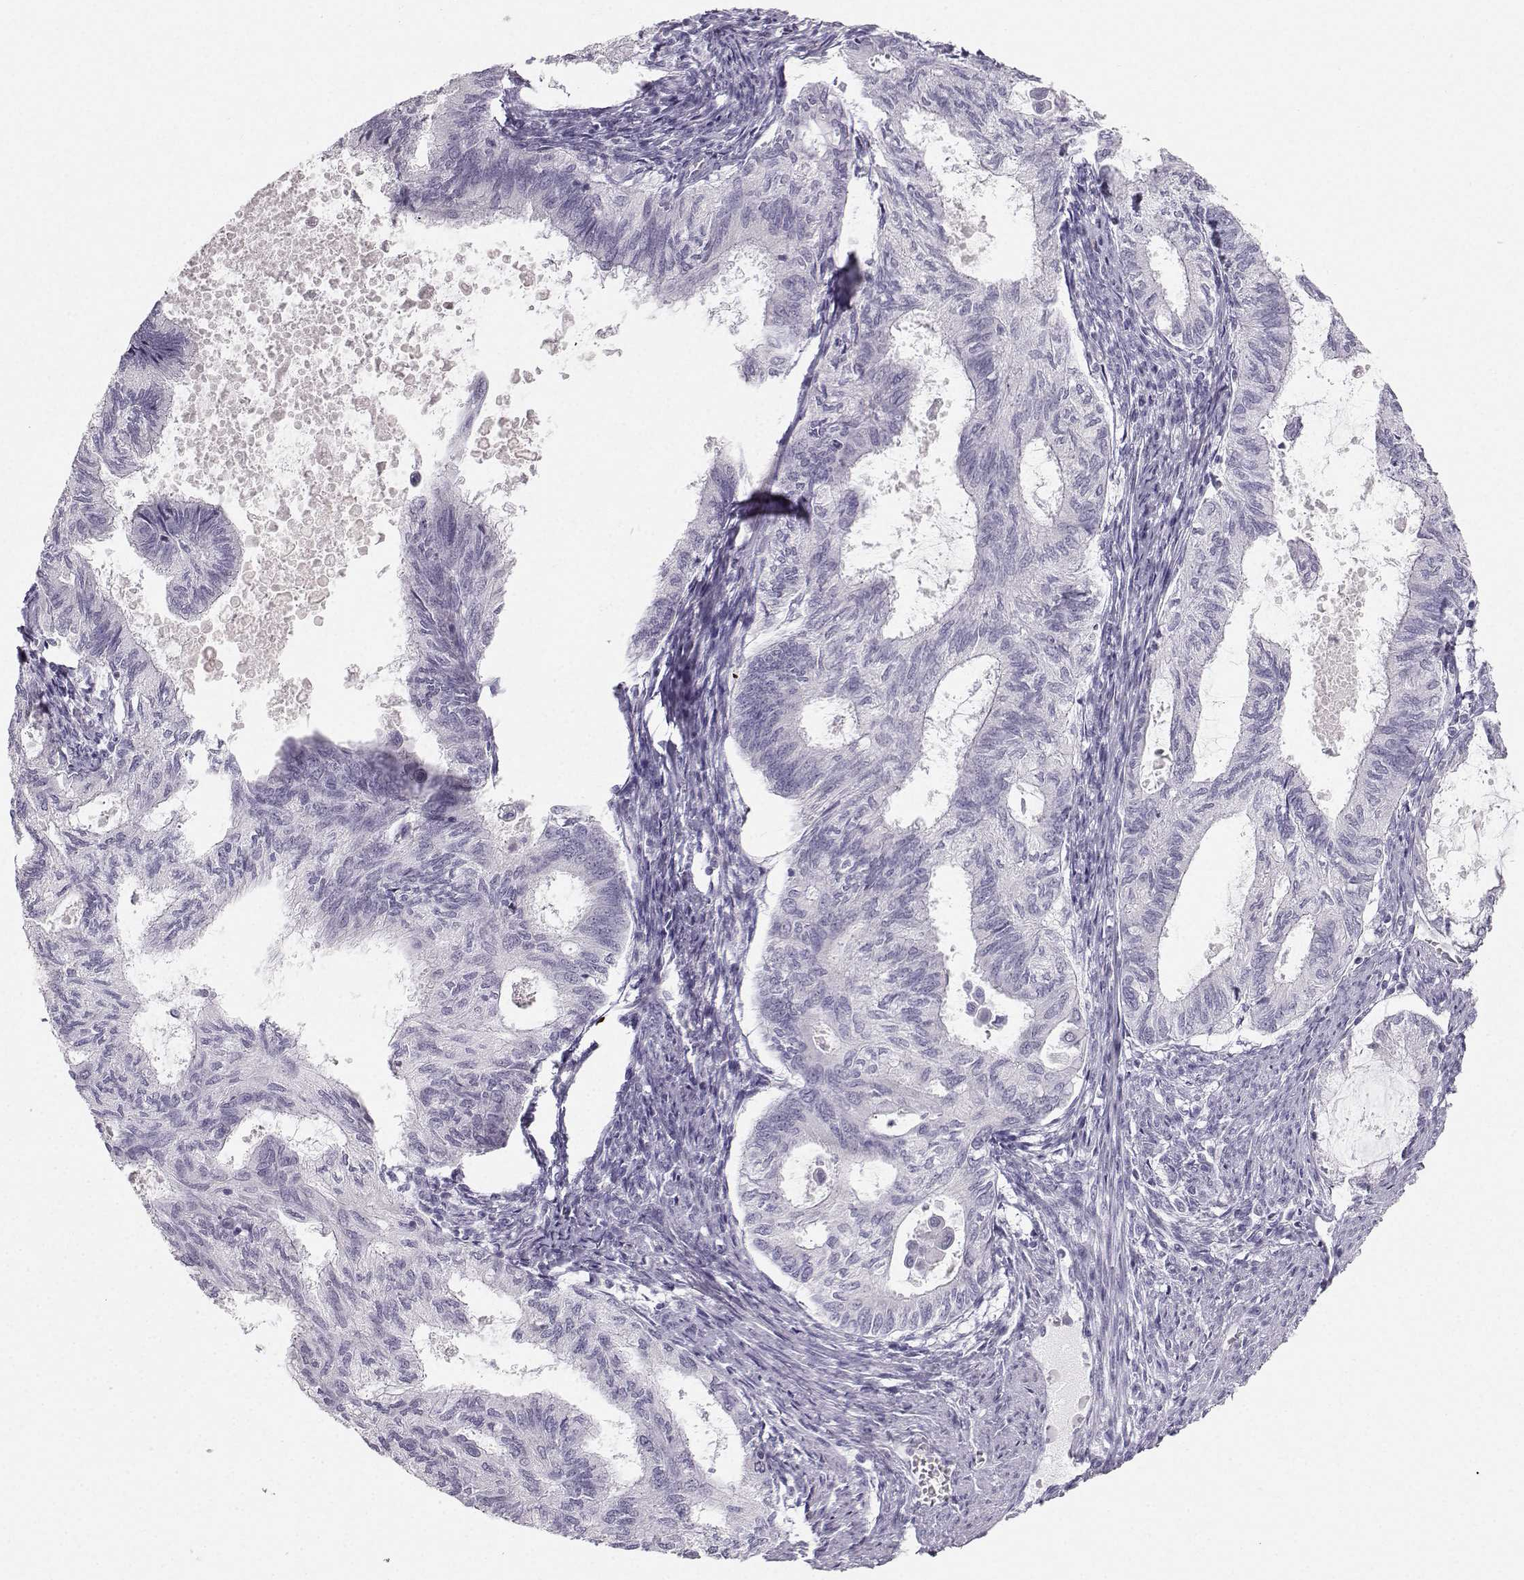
{"staining": {"intensity": "negative", "quantity": "none", "location": "none"}, "tissue": "endometrial cancer", "cell_type": "Tumor cells", "image_type": "cancer", "snomed": [{"axis": "morphology", "description": "Adenocarcinoma, NOS"}, {"axis": "topography", "description": "Endometrium"}], "caption": "An image of endometrial adenocarcinoma stained for a protein shows no brown staining in tumor cells.", "gene": "CASR", "patient": {"sex": "female", "age": 86}}